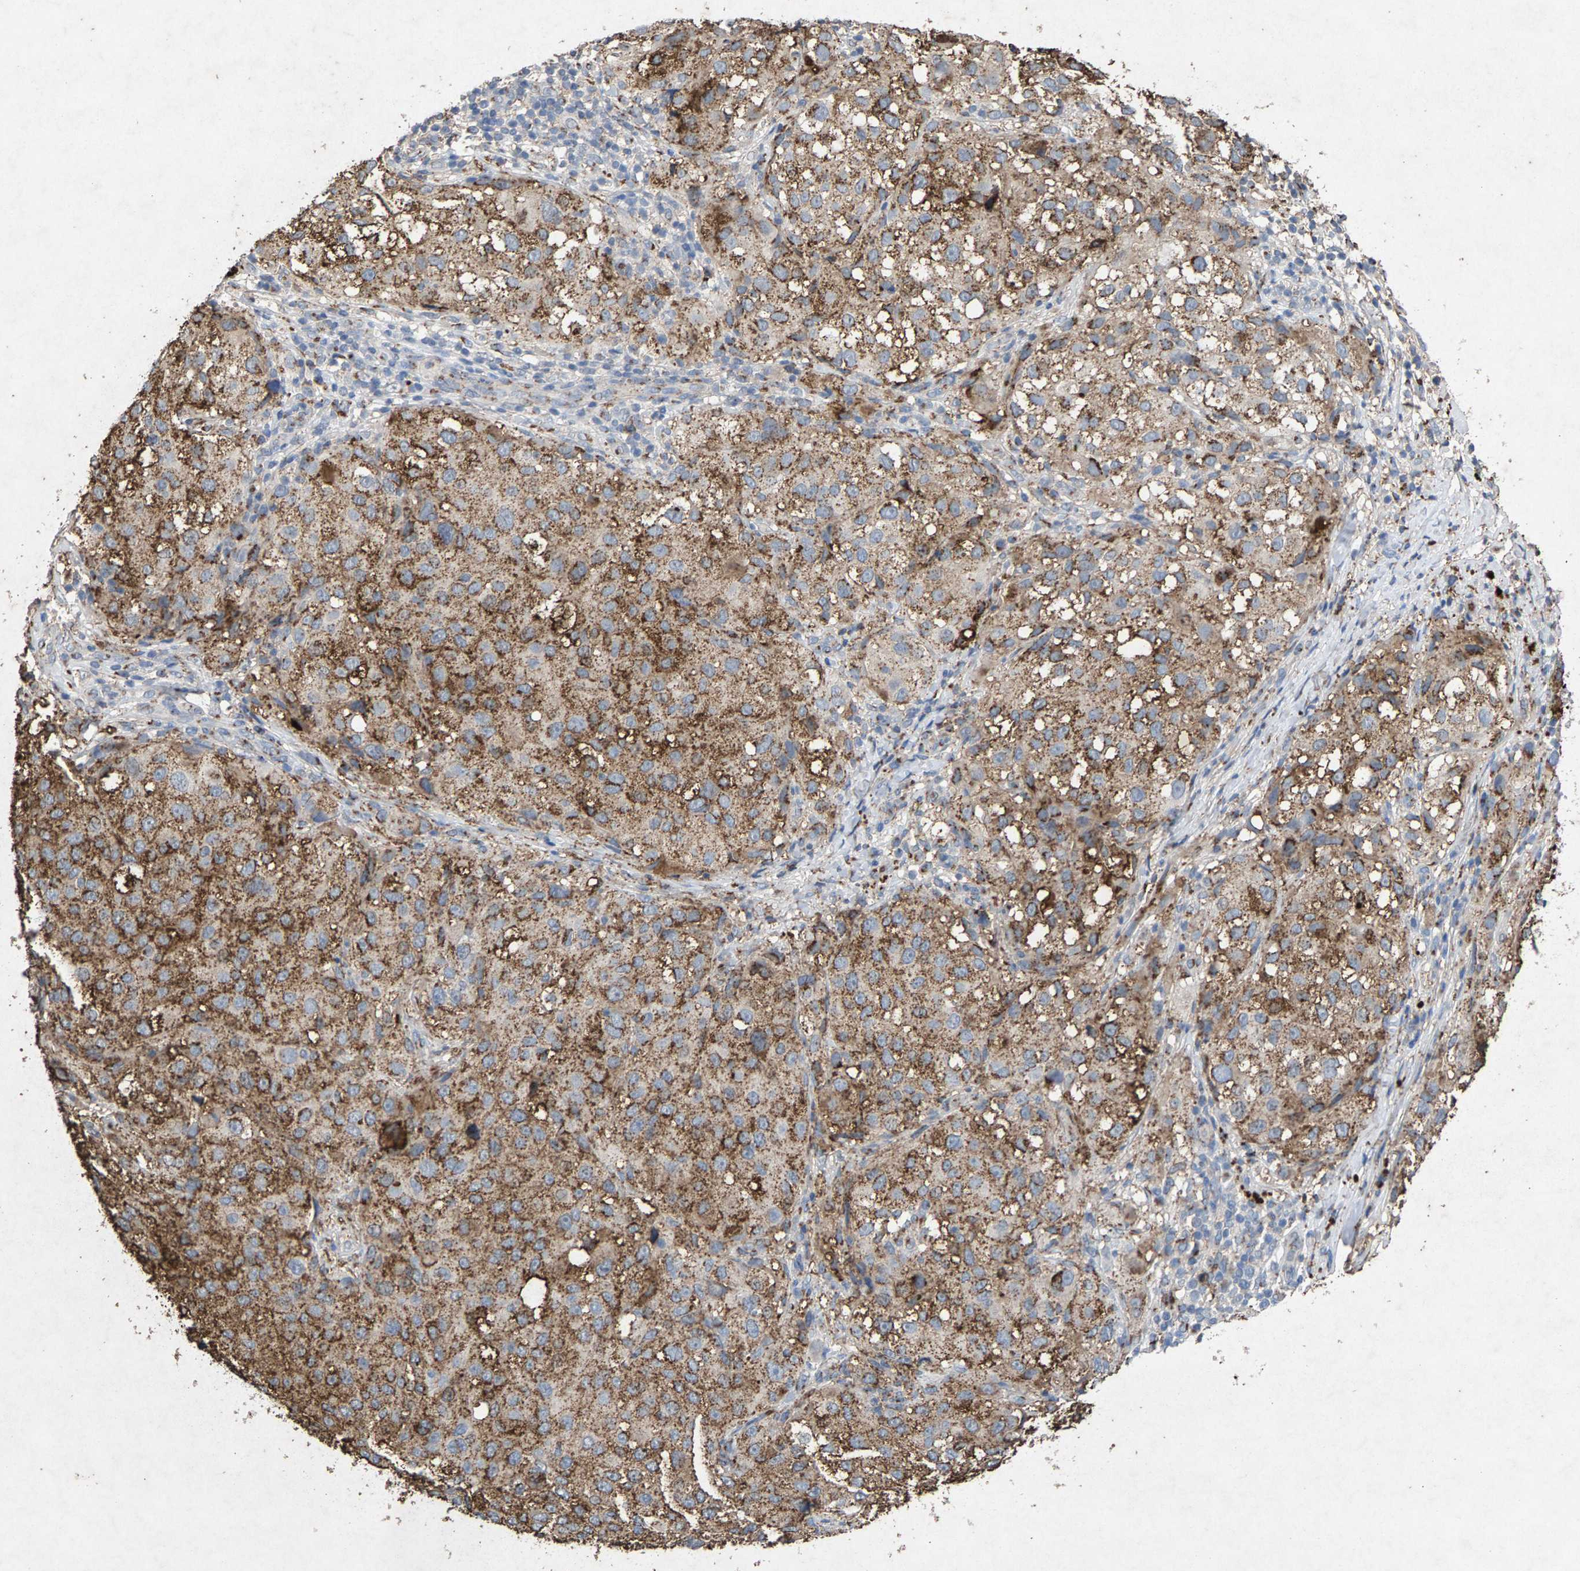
{"staining": {"intensity": "moderate", "quantity": ">75%", "location": "cytoplasmic/membranous"}, "tissue": "melanoma", "cell_type": "Tumor cells", "image_type": "cancer", "snomed": [{"axis": "morphology", "description": "Necrosis, NOS"}, {"axis": "morphology", "description": "Malignant melanoma, NOS"}, {"axis": "topography", "description": "Skin"}], "caption": "Protein staining by immunohistochemistry exhibits moderate cytoplasmic/membranous staining in about >75% of tumor cells in malignant melanoma.", "gene": "MAN2A1", "patient": {"sex": "female", "age": 87}}